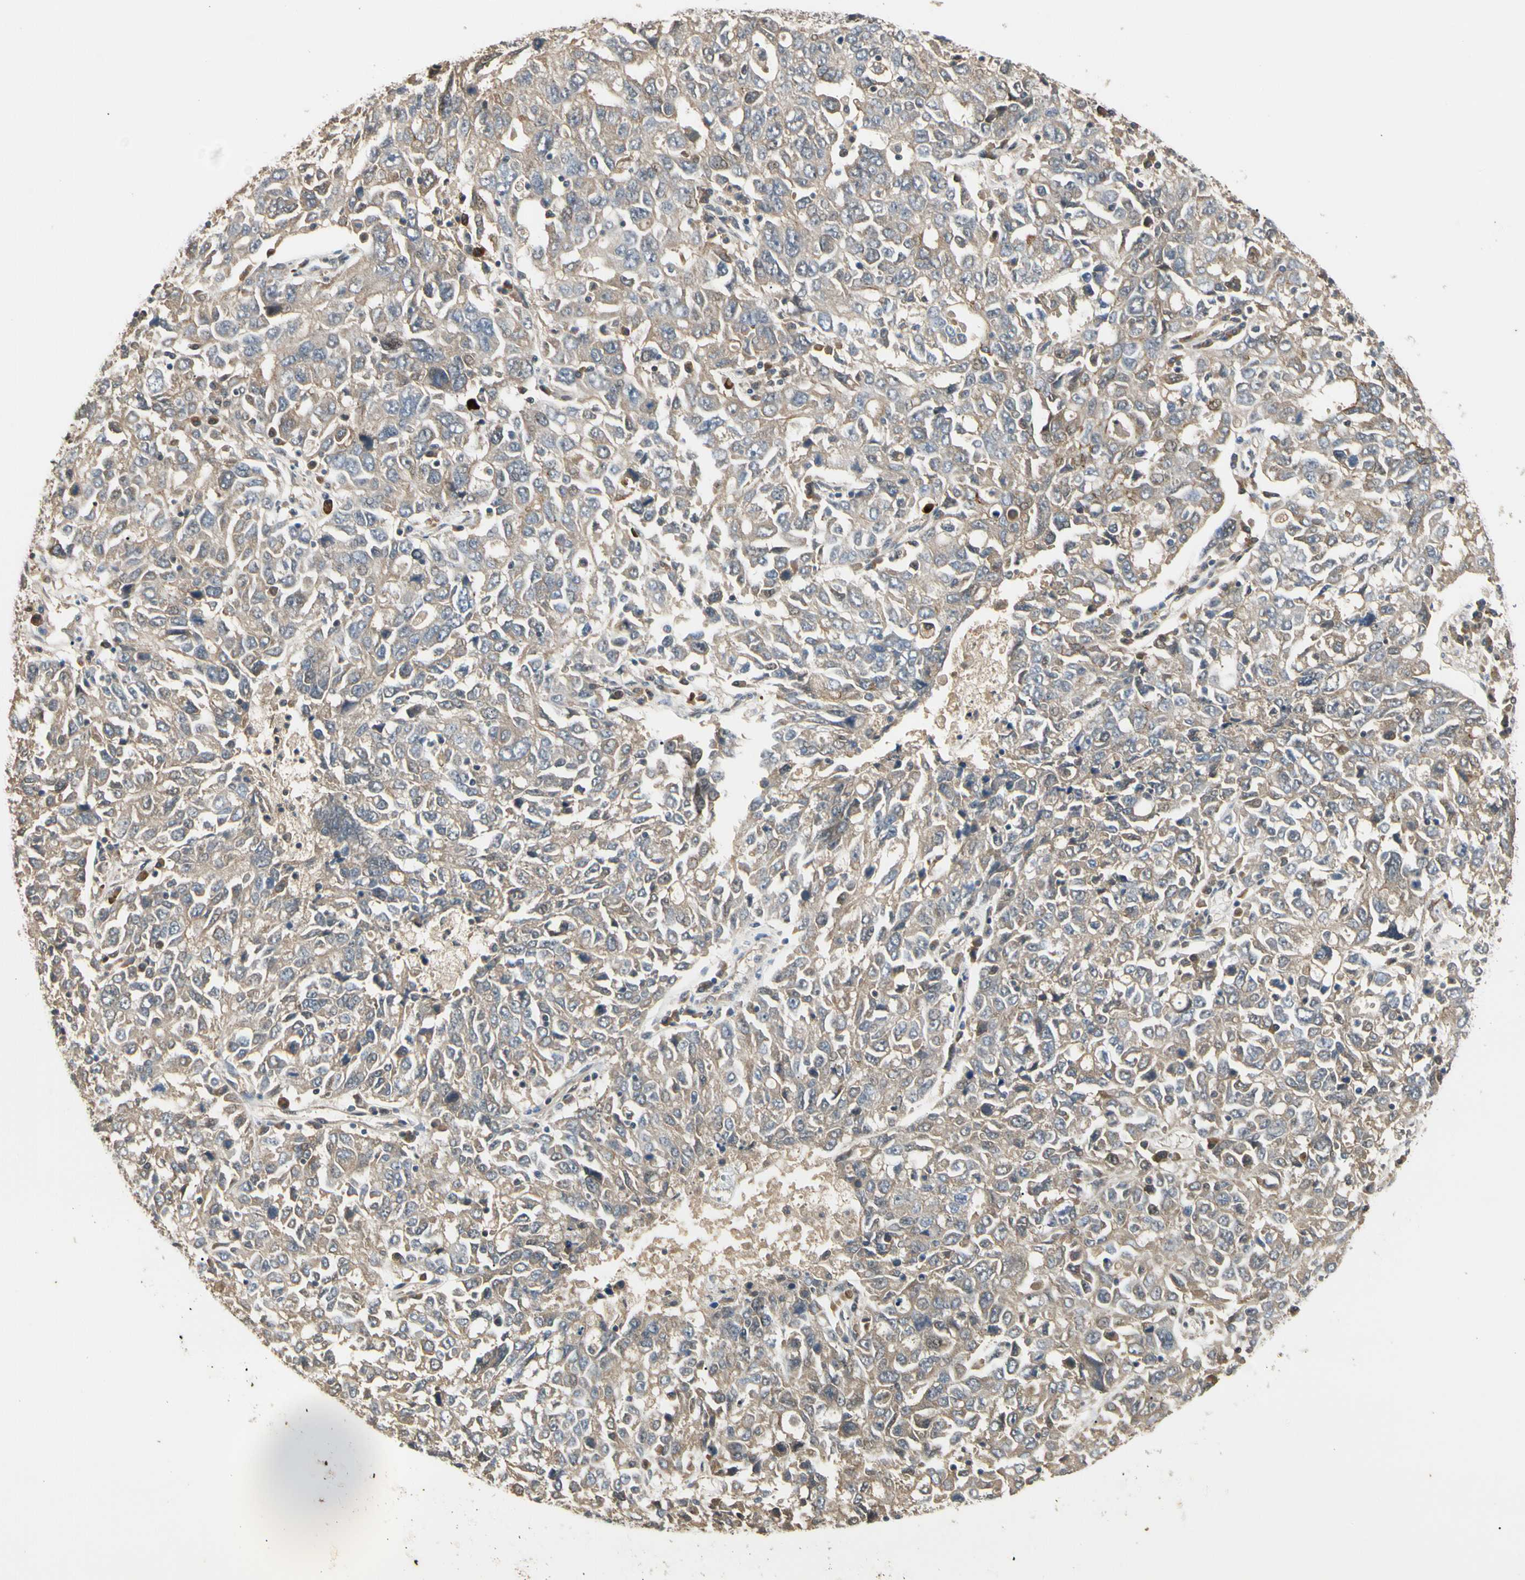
{"staining": {"intensity": "weak", "quantity": "25%-75%", "location": "cytoplasmic/membranous"}, "tissue": "ovarian cancer", "cell_type": "Tumor cells", "image_type": "cancer", "snomed": [{"axis": "morphology", "description": "Carcinoma, endometroid"}, {"axis": "topography", "description": "Ovary"}], "caption": "Brown immunohistochemical staining in ovarian cancer shows weak cytoplasmic/membranous expression in approximately 25%-75% of tumor cells.", "gene": "ATG4C", "patient": {"sex": "female", "age": 62}}